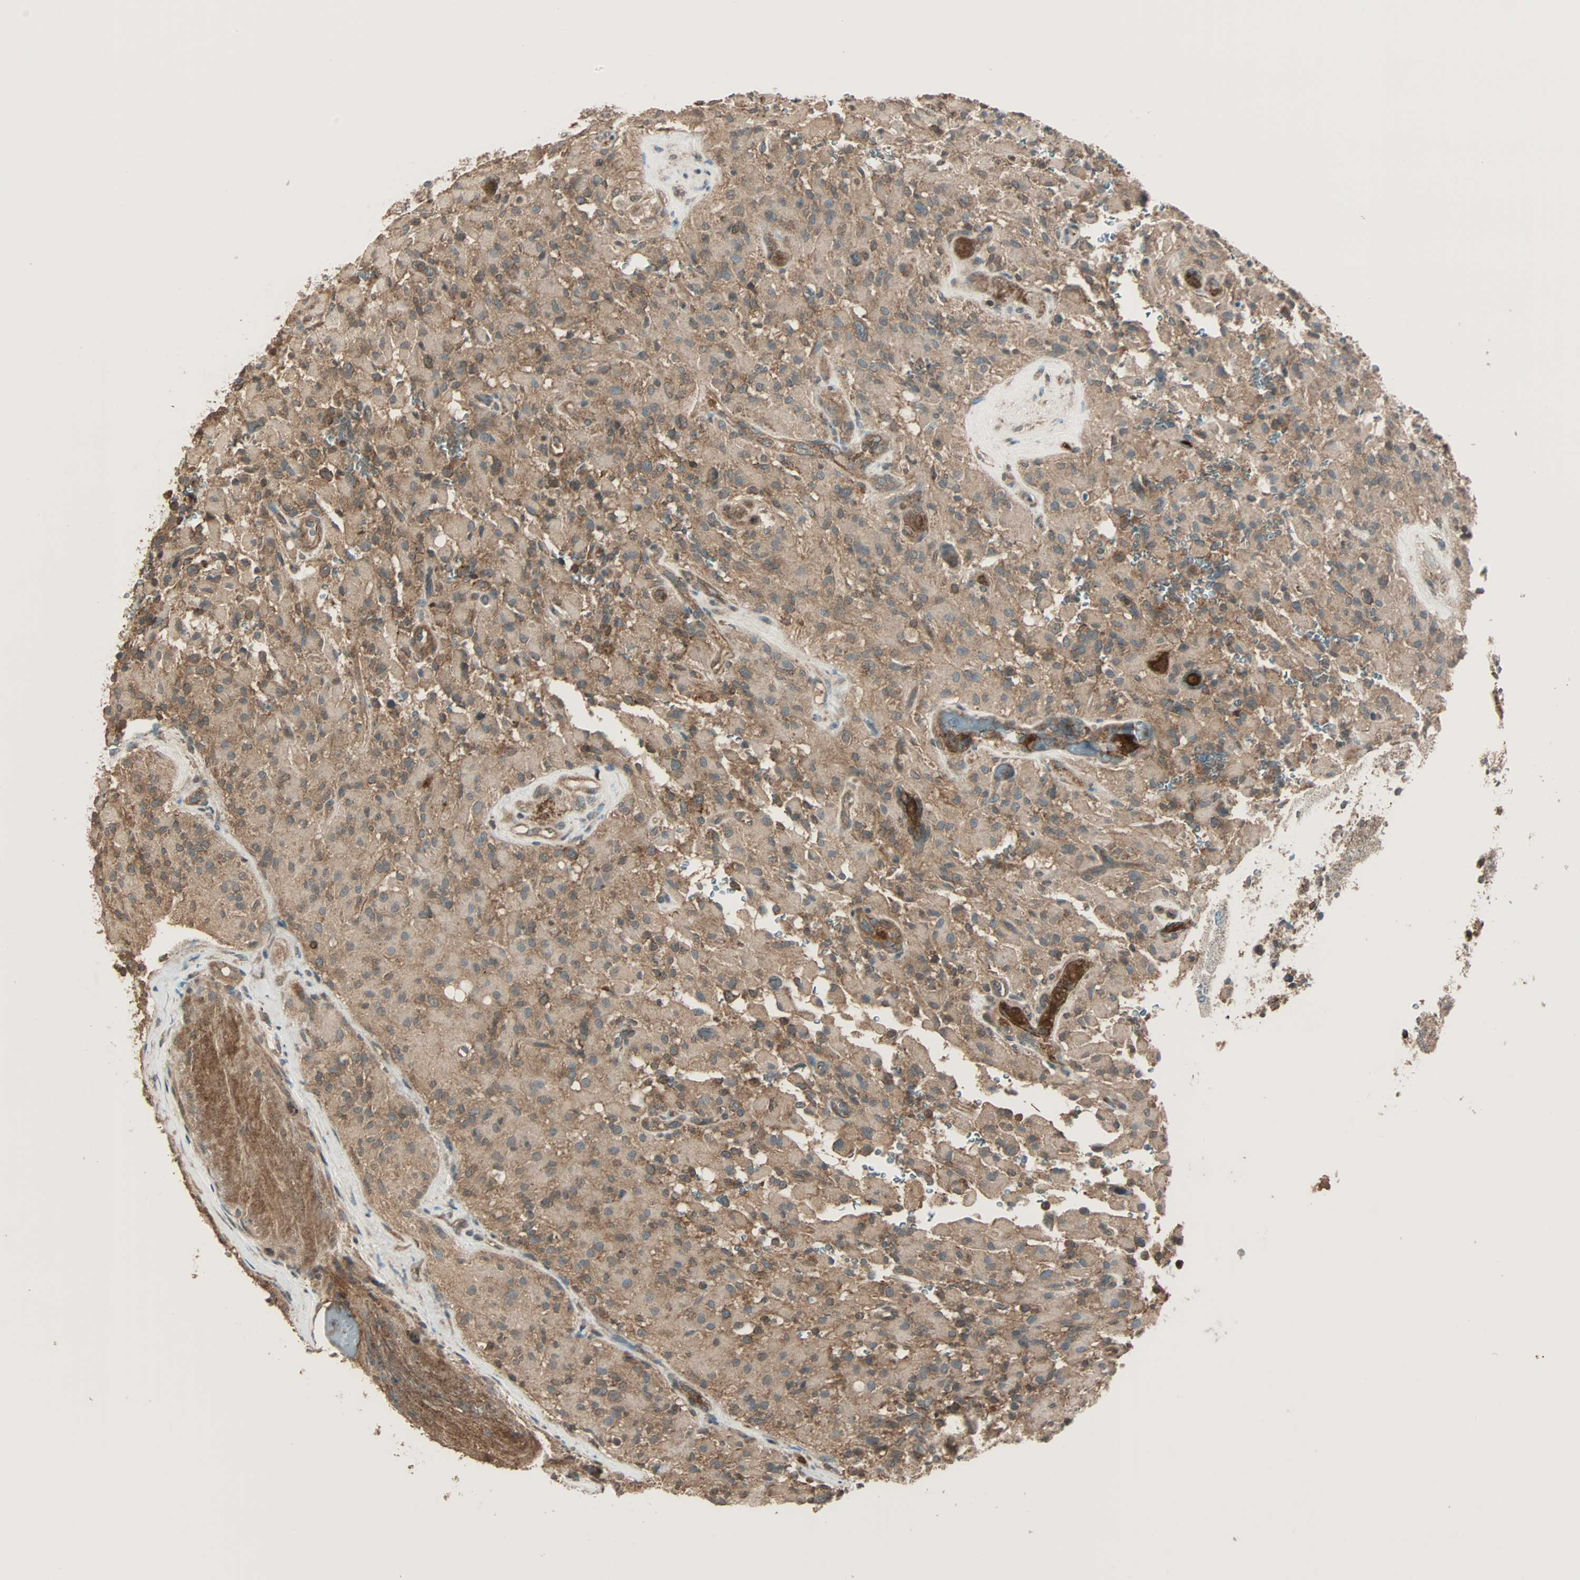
{"staining": {"intensity": "moderate", "quantity": "25%-75%", "location": "cytoplasmic/membranous"}, "tissue": "glioma", "cell_type": "Tumor cells", "image_type": "cancer", "snomed": [{"axis": "morphology", "description": "Glioma, malignant, High grade"}, {"axis": "topography", "description": "Brain"}], "caption": "Glioma stained with DAB (3,3'-diaminobenzidine) IHC reveals medium levels of moderate cytoplasmic/membranous expression in about 25%-75% of tumor cells. Nuclei are stained in blue.", "gene": "MAP3K21", "patient": {"sex": "male", "age": 71}}